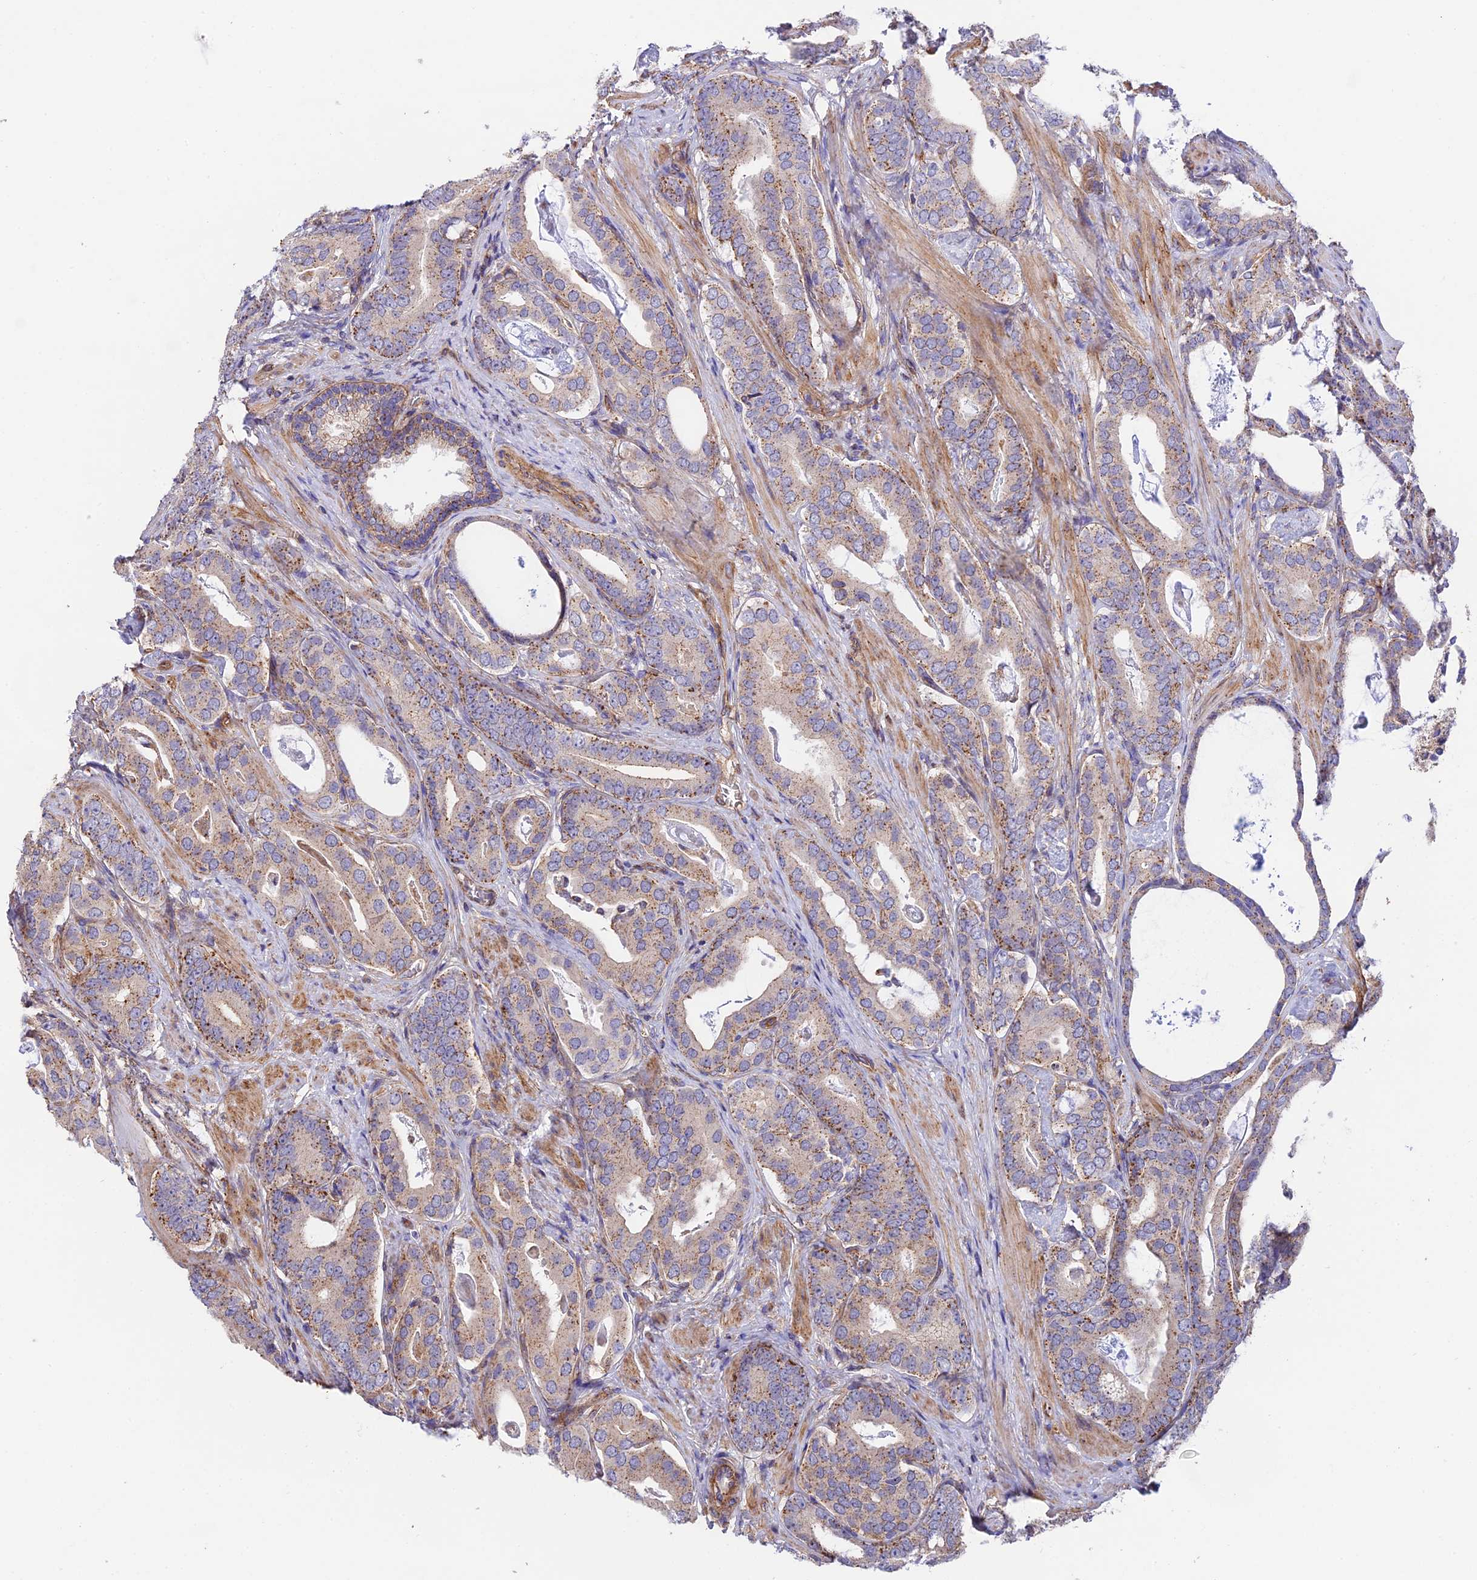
{"staining": {"intensity": "moderate", "quantity": ">75%", "location": "cytoplasmic/membranous"}, "tissue": "prostate cancer", "cell_type": "Tumor cells", "image_type": "cancer", "snomed": [{"axis": "morphology", "description": "Adenocarcinoma, Low grade"}, {"axis": "topography", "description": "Prostate"}], "caption": "DAB (3,3'-diaminobenzidine) immunohistochemical staining of prostate cancer (adenocarcinoma (low-grade)) demonstrates moderate cytoplasmic/membranous protein positivity in about >75% of tumor cells.", "gene": "QRFP", "patient": {"sex": "male", "age": 71}}